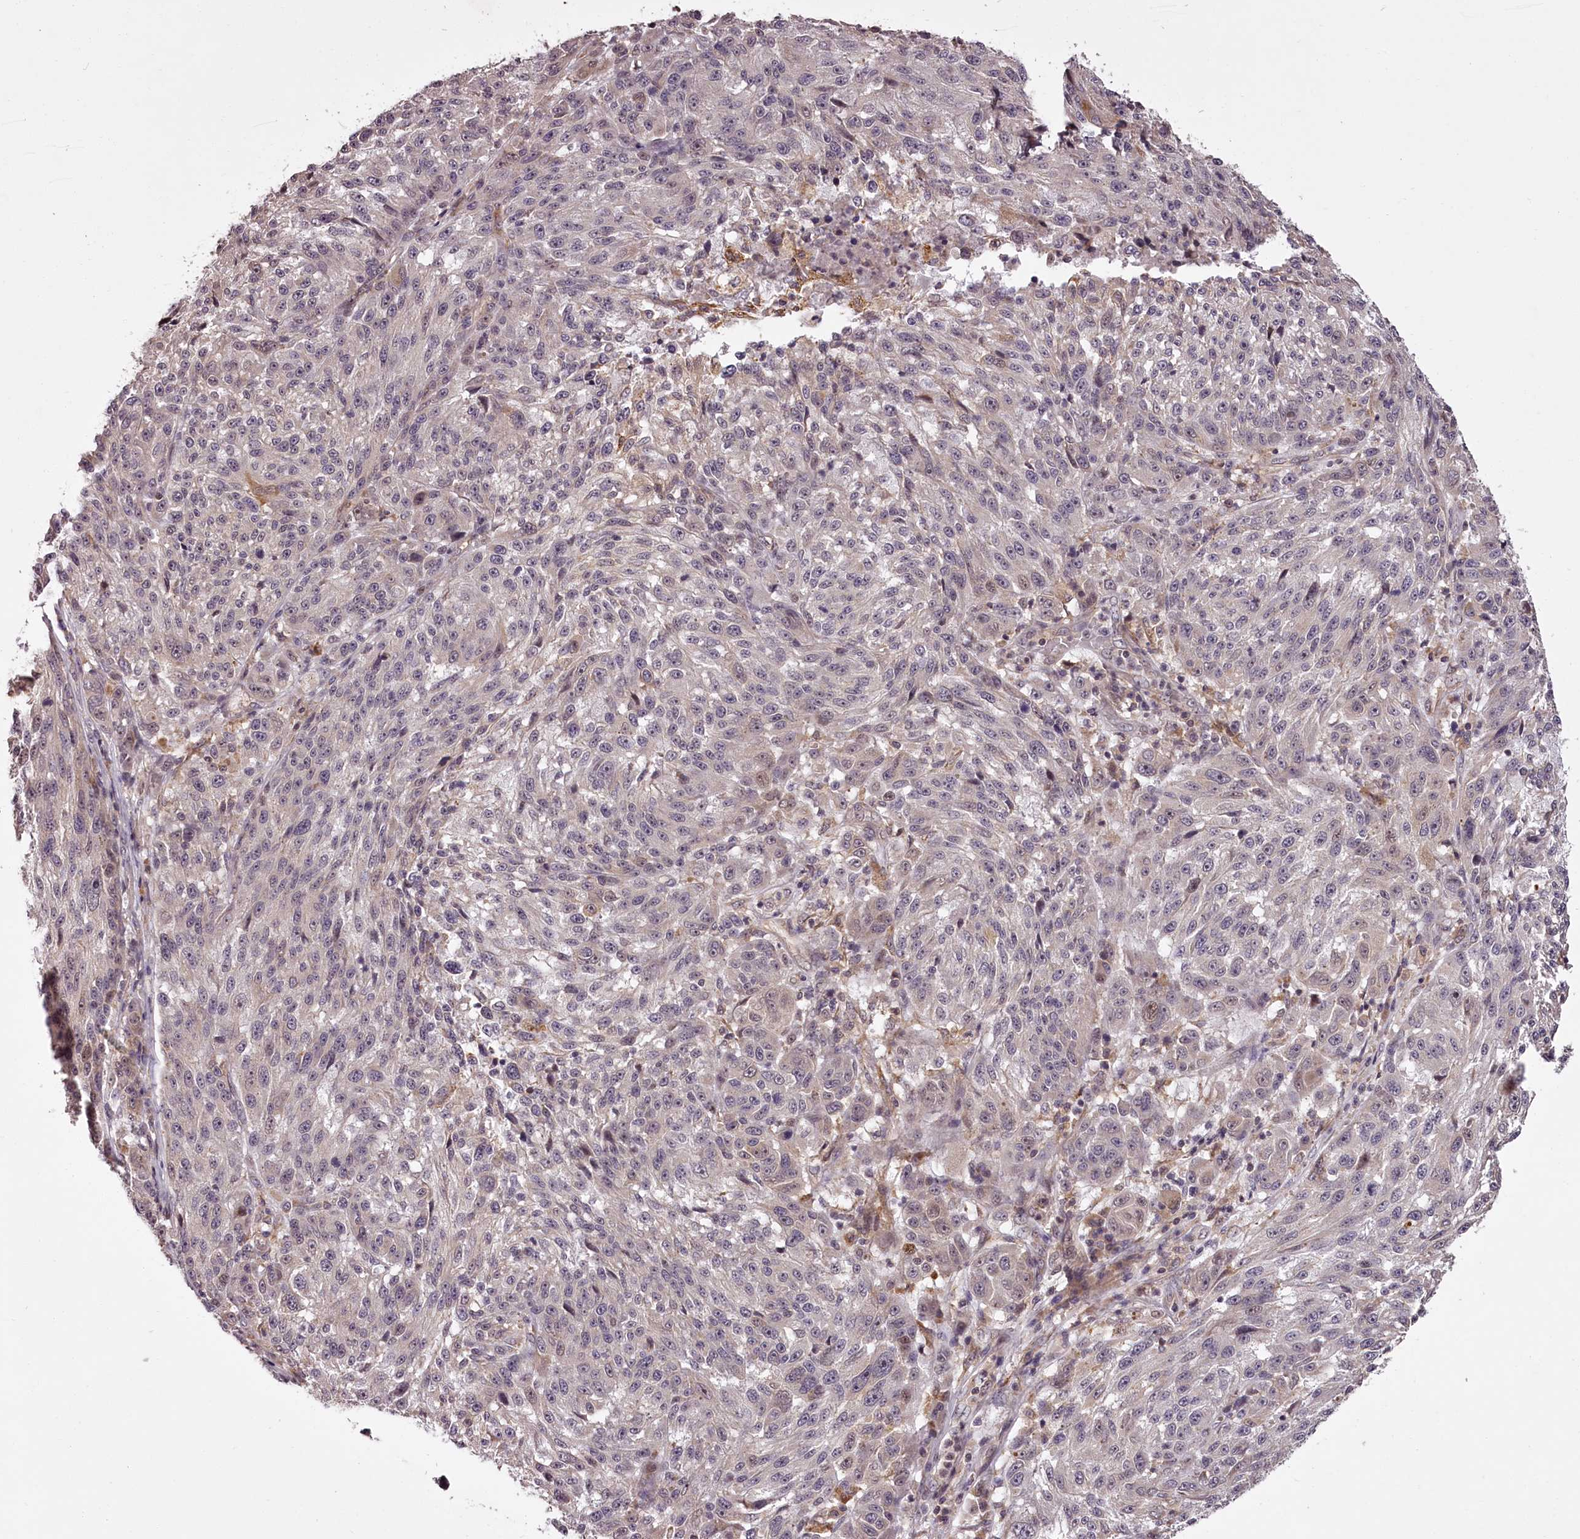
{"staining": {"intensity": "weak", "quantity": "<25%", "location": "cytoplasmic/membranous,nuclear"}, "tissue": "melanoma", "cell_type": "Tumor cells", "image_type": "cancer", "snomed": [{"axis": "morphology", "description": "Malignant melanoma, NOS"}, {"axis": "topography", "description": "Skin"}], "caption": "Image shows no protein staining in tumor cells of melanoma tissue.", "gene": "CCDC92", "patient": {"sex": "male", "age": 53}}